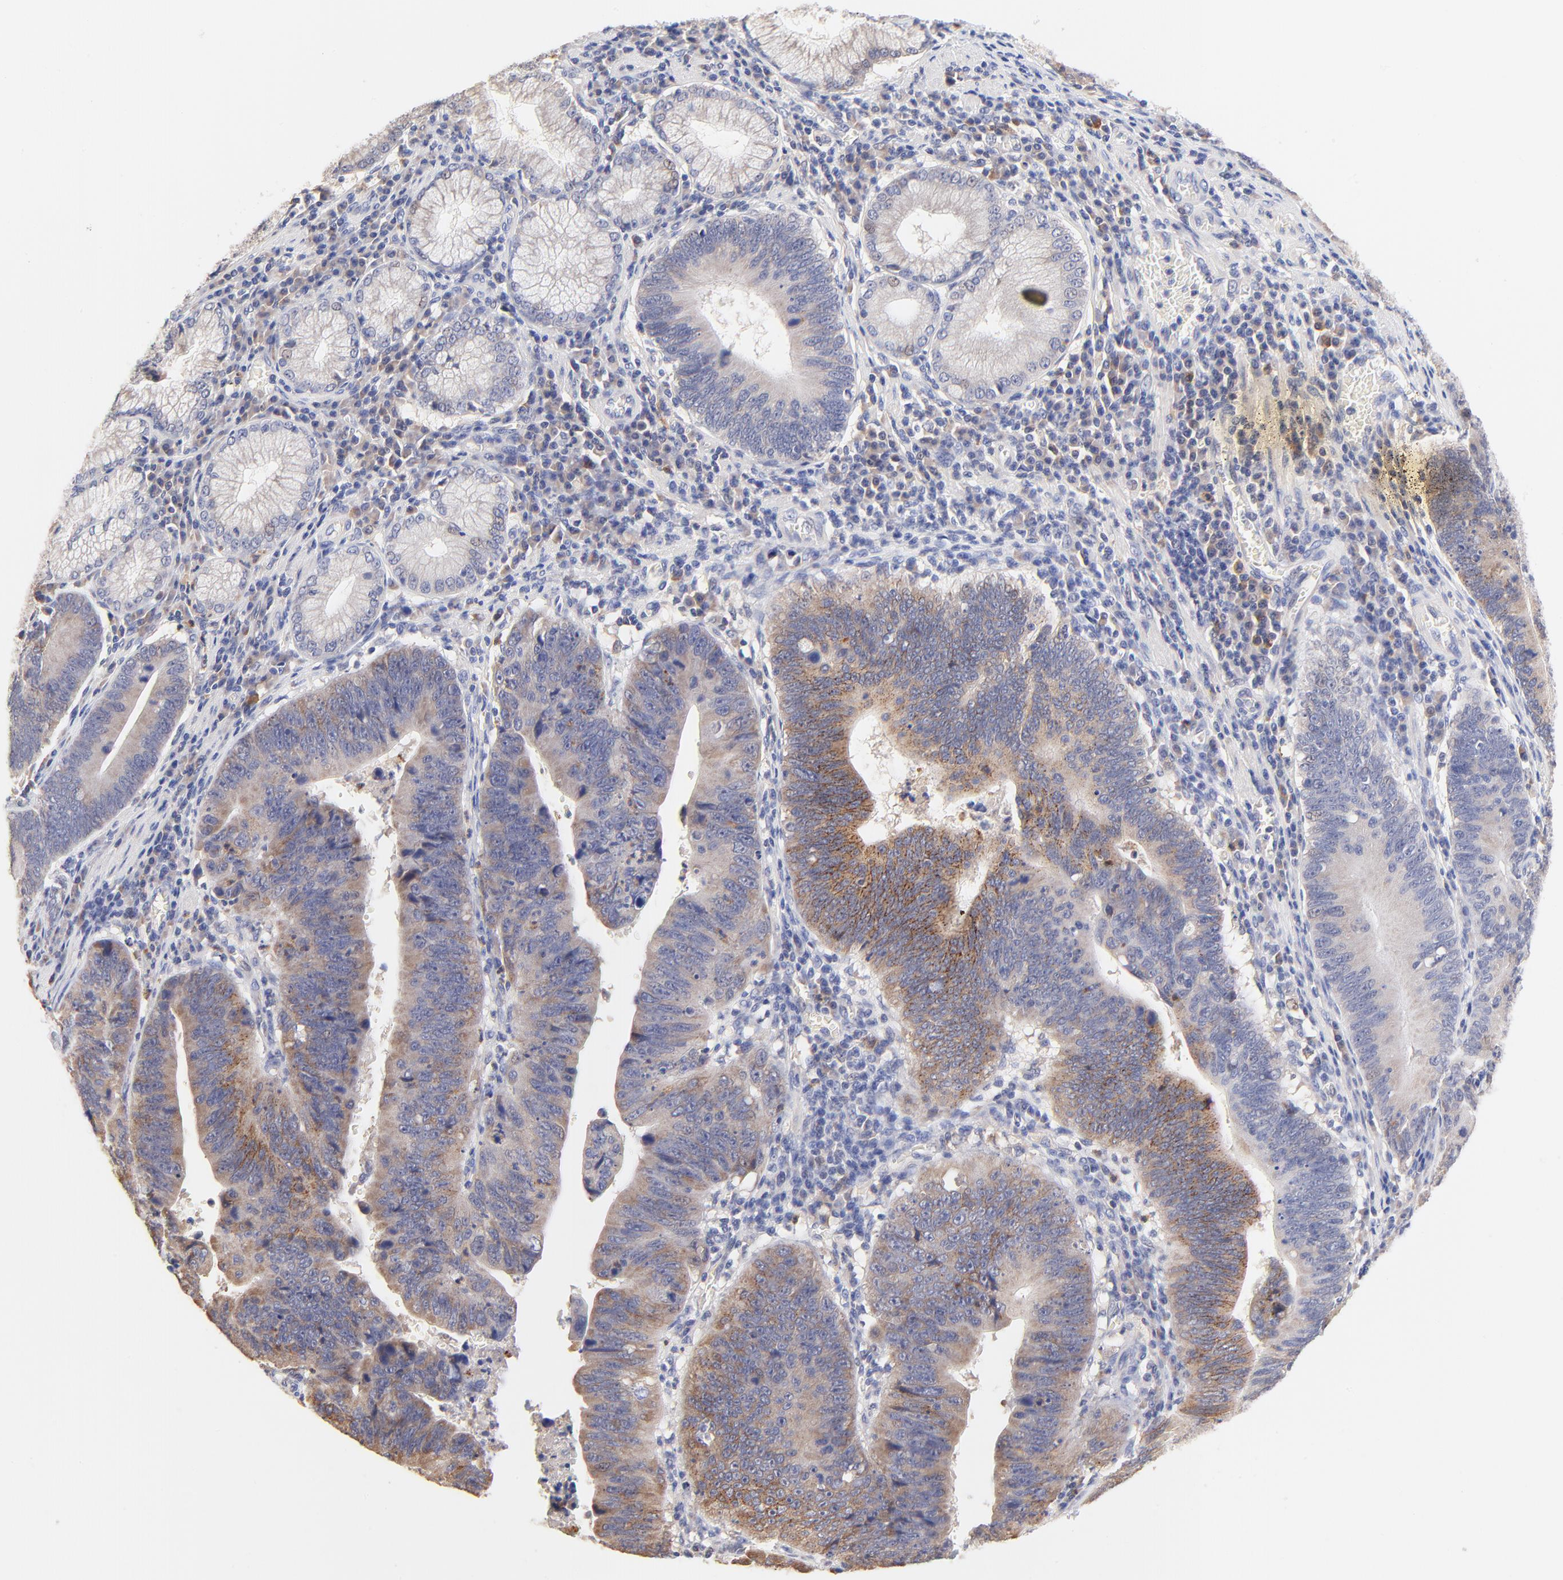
{"staining": {"intensity": "moderate", "quantity": ">75%", "location": "cytoplasmic/membranous"}, "tissue": "stomach cancer", "cell_type": "Tumor cells", "image_type": "cancer", "snomed": [{"axis": "morphology", "description": "Adenocarcinoma, NOS"}, {"axis": "topography", "description": "Stomach"}], "caption": "Immunohistochemical staining of human stomach cancer (adenocarcinoma) reveals medium levels of moderate cytoplasmic/membranous protein positivity in approximately >75% of tumor cells.", "gene": "PTK7", "patient": {"sex": "male", "age": 59}}